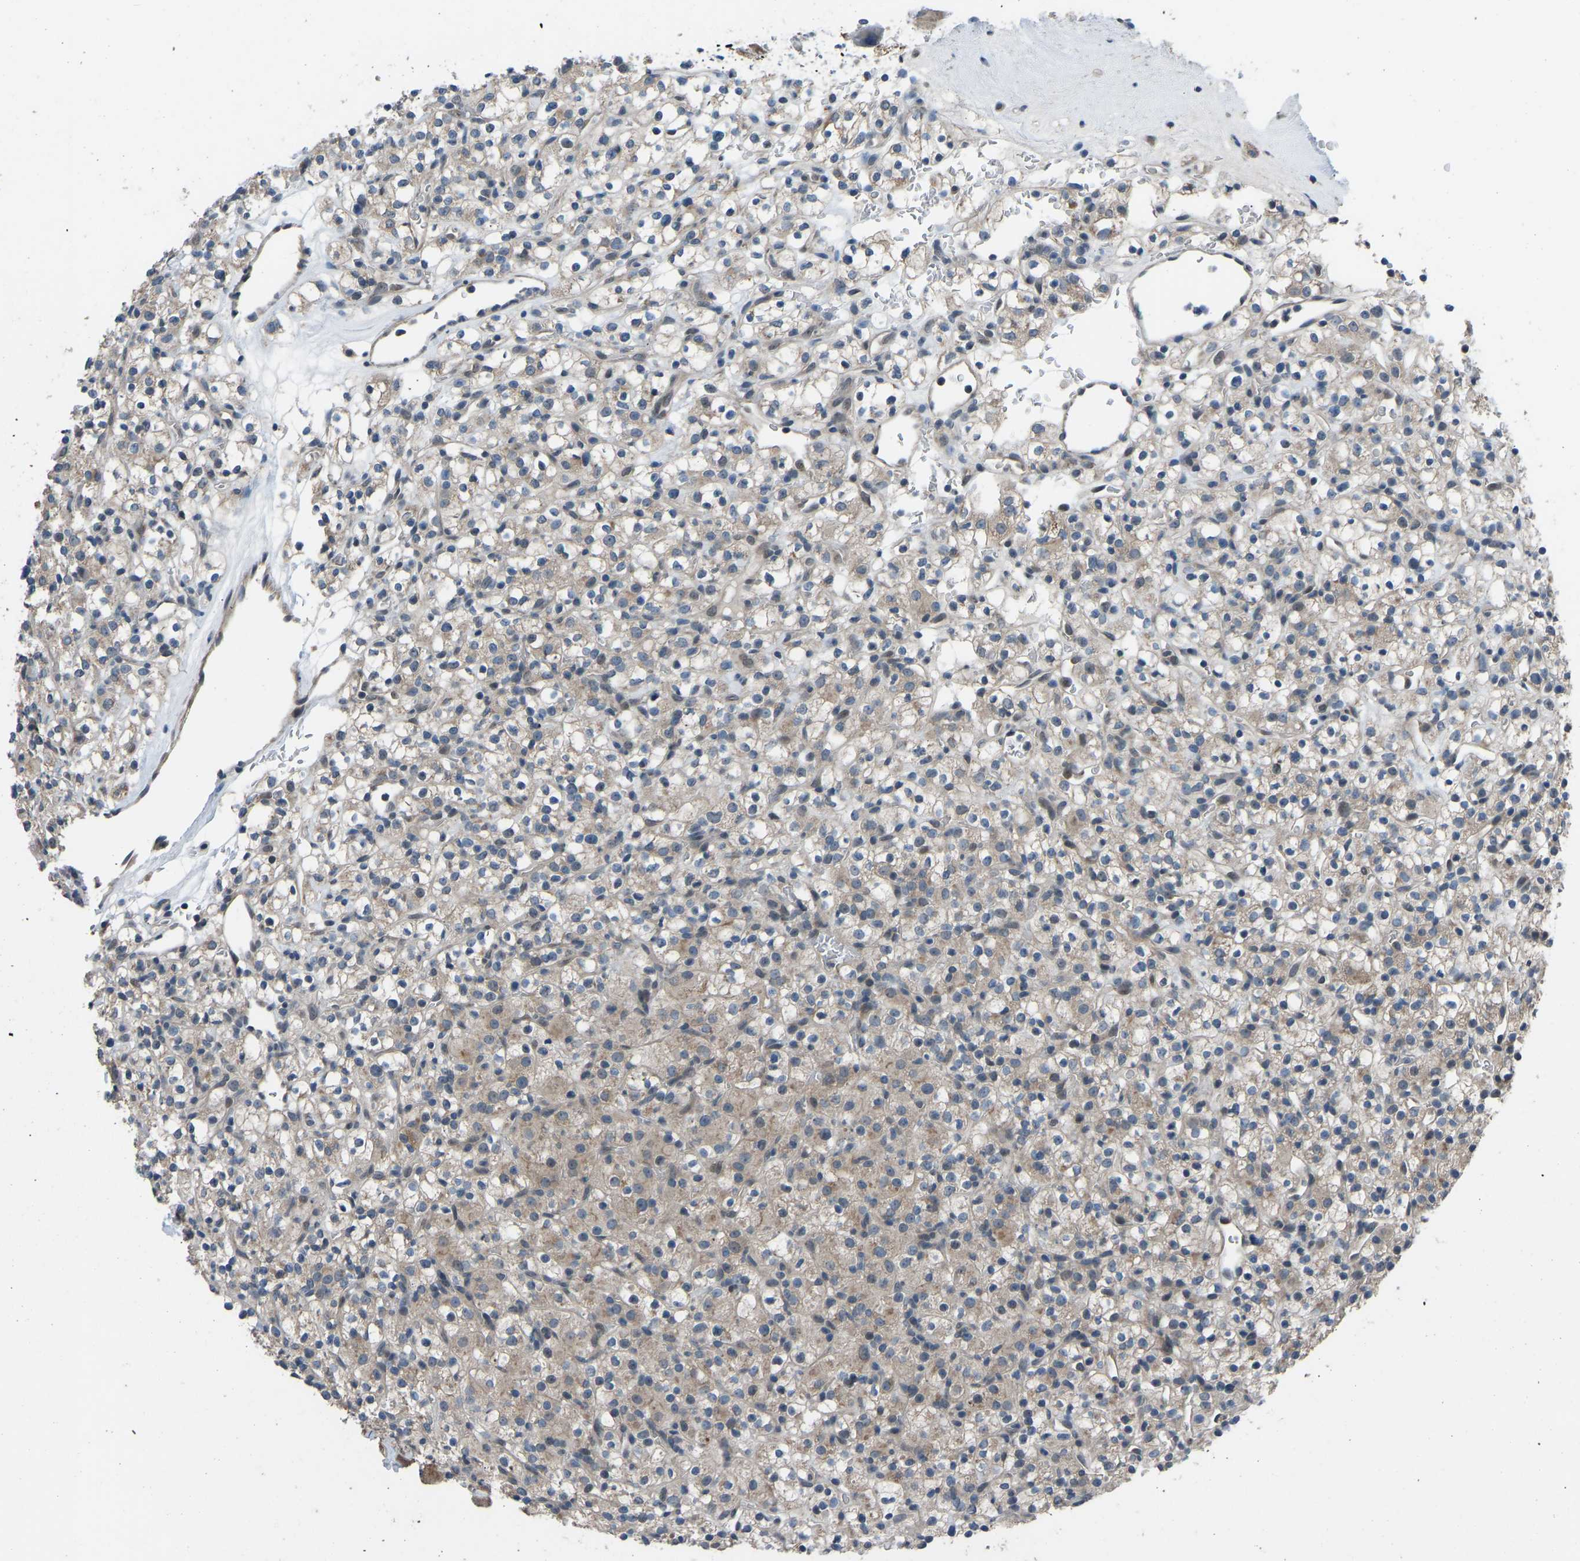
{"staining": {"intensity": "weak", "quantity": ">75%", "location": "cytoplasmic/membranous"}, "tissue": "renal cancer", "cell_type": "Tumor cells", "image_type": "cancer", "snomed": [{"axis": "morphology", "description": "Normal tissue, NOS"}, {"axis": "morphology", "description": "Adenocarcinoma, NOS"}, {"axis": "topography", "description": "Kidney"}], "caption": "Renal adenocarcinoma was stained to show a protein in brown. There is low levels of weak cytoplasmic/membranous positivity in about >75% of tumor cells. (IHC, brightfield microscopy, high magnification).", "gene": "CDK2AP1", "patient": {"sex": "female", "age": 72}}